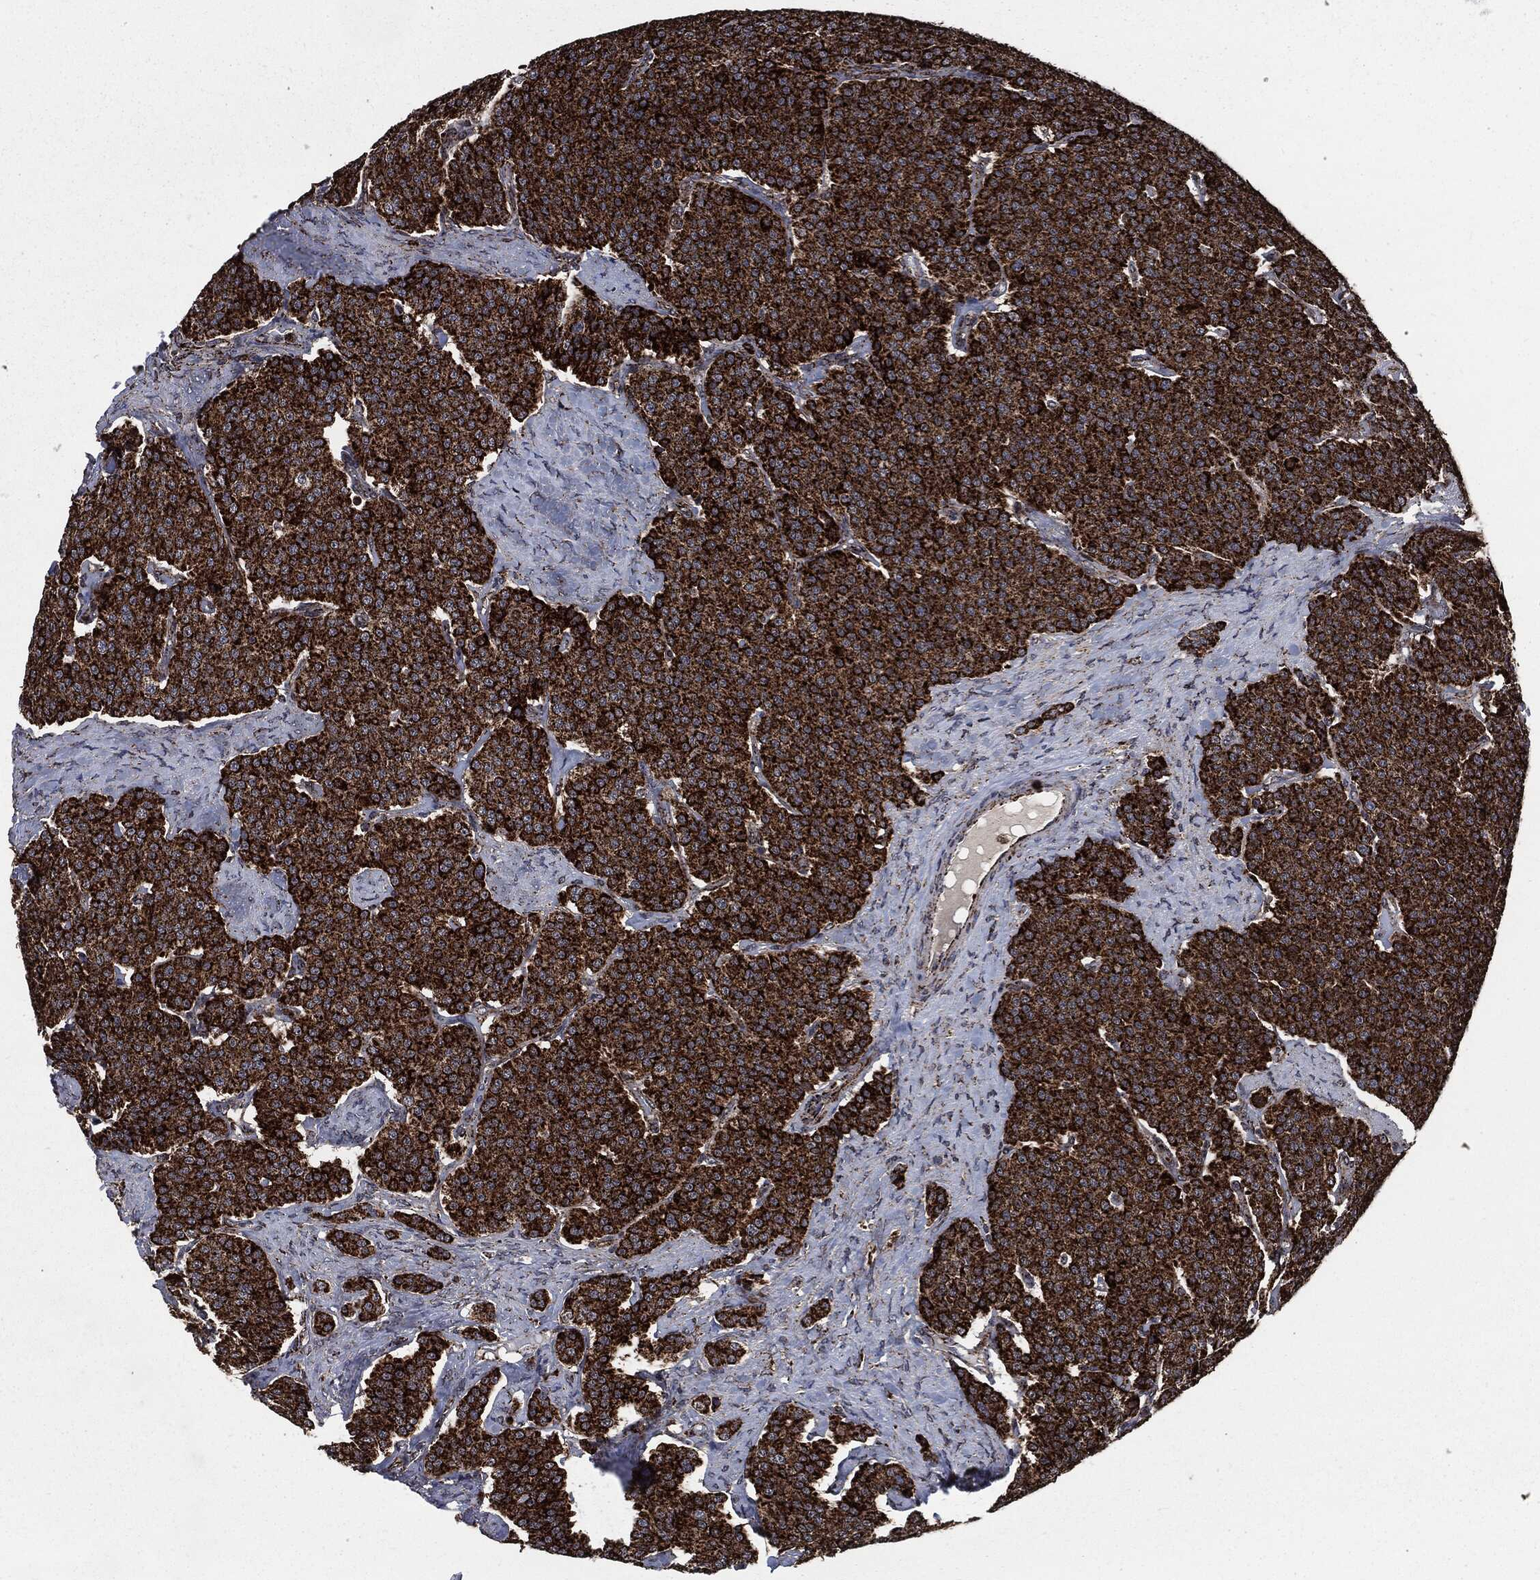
{"staining": {"intensity": "strong", "quantity": ">75%", "location": "cytoplasmic/membranous"}, "tissue": "carcinoid", "cell_type": "Tumor cells", "image_type": "cancer", "snomed": [{"axis": "morphology", "description": "Carcinoid, malignant, NOS"}, {"axis": "topography", "description": "Small intestine"}], "caption": "Protein expression analysis of human carcinoid (malignant) reveals strong cytoplasmic/membranous positivity in approximately >75% of tumor cells.", "gene": "FH", "patient": {"sex": "female", "age": 58}}